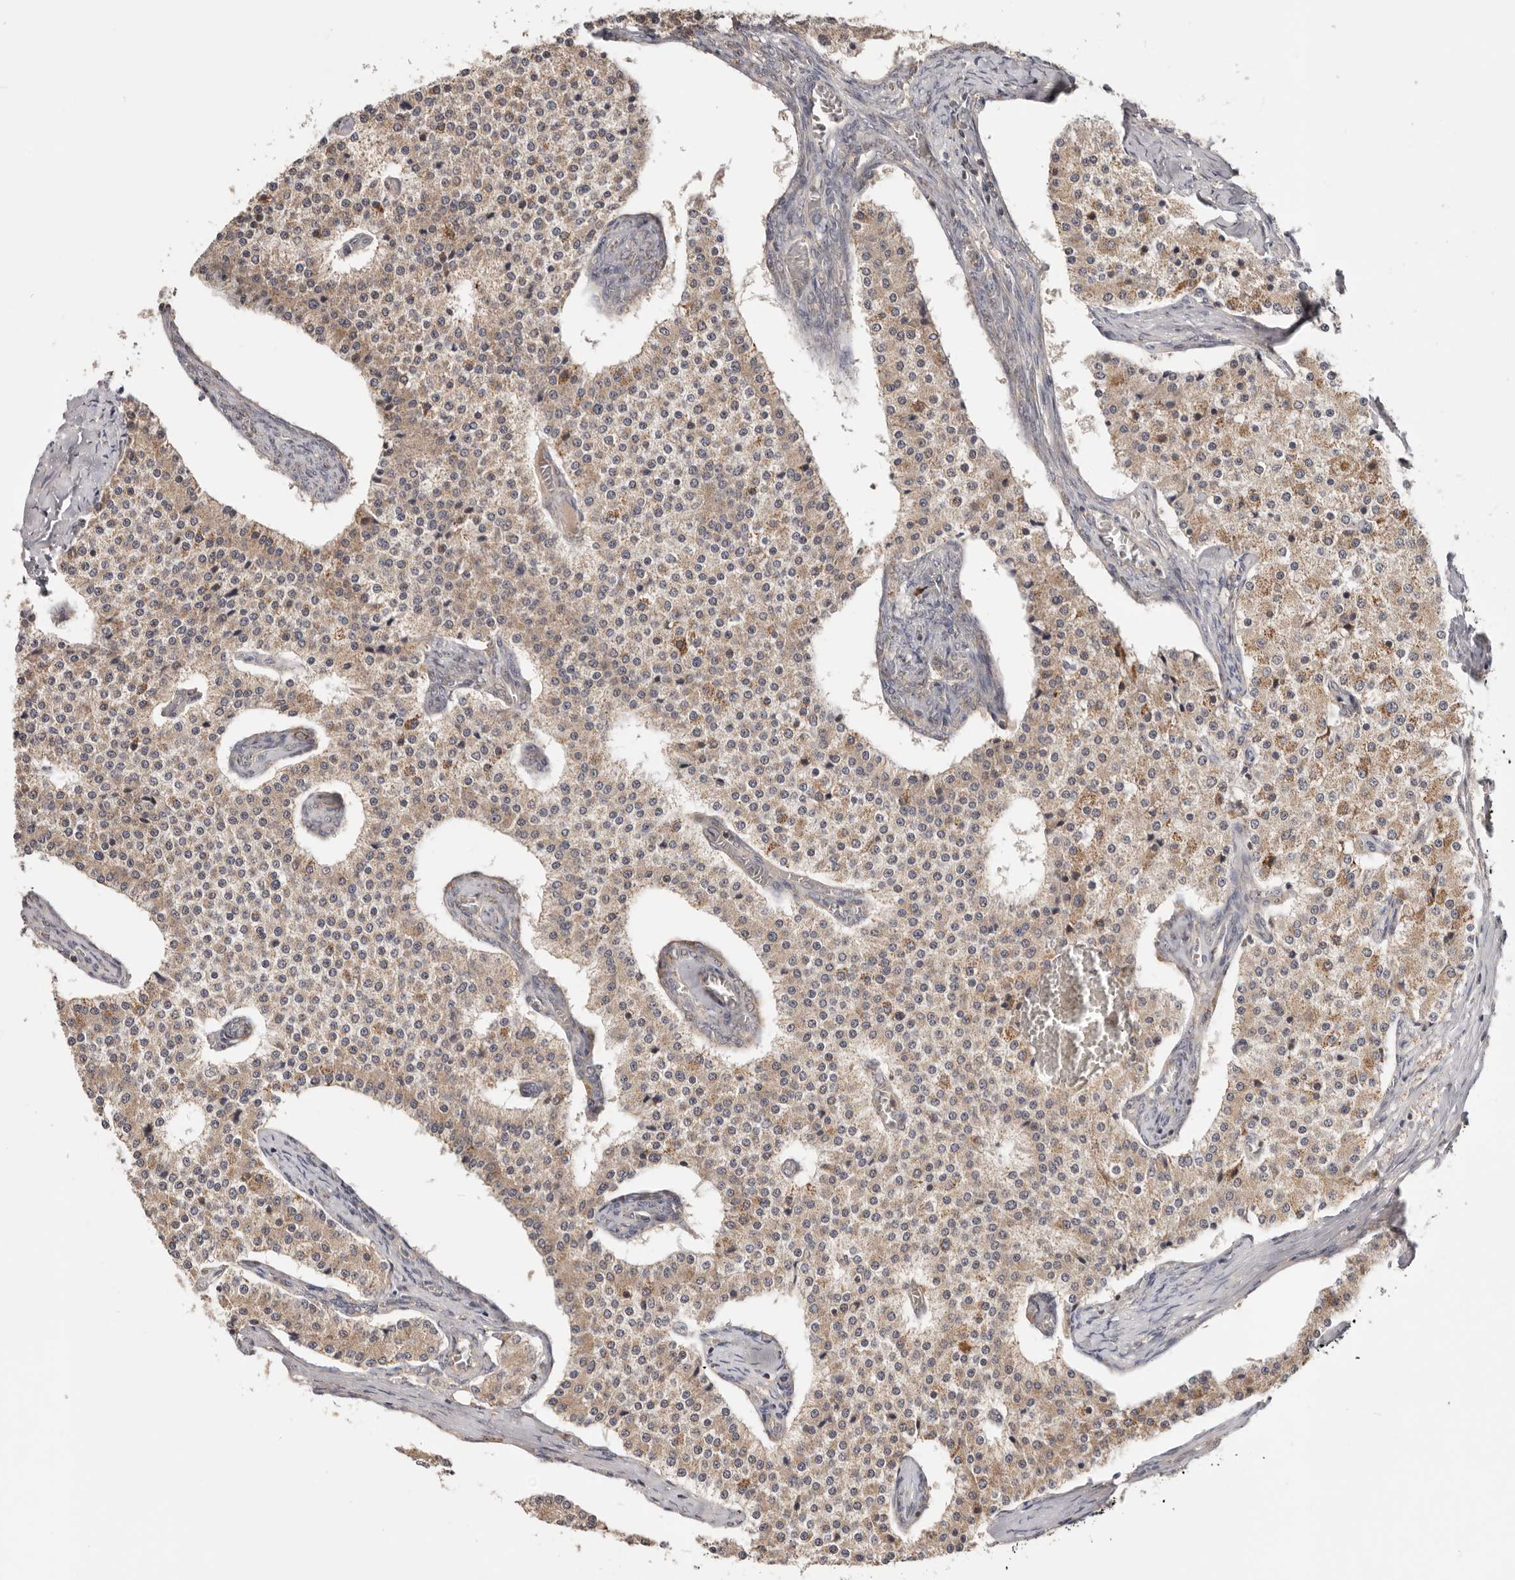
{"staining": {"intensity": "weak", "quantity": ">75%", "location": "cytoplasmic/membranous"}, "tissue": "carcinoid", "cell_type": "Tumor cells", "image_type": "cancer", "snomed": [{"axis": "morphology", "description": "Carcinoid, malignant, NOS"}, {"axis": "topography", "description": "Colon"}], "caption": "Immunohistochemical staining of human carcinoid displays low levels of weak cytoplasmic/membranous staining in about >75% of tumor cells. (DAB IHC, brown staining for protein, blue staining for nuclei).", "gene": "LRP6", "patient": {"sex": "female", "age": 52}}